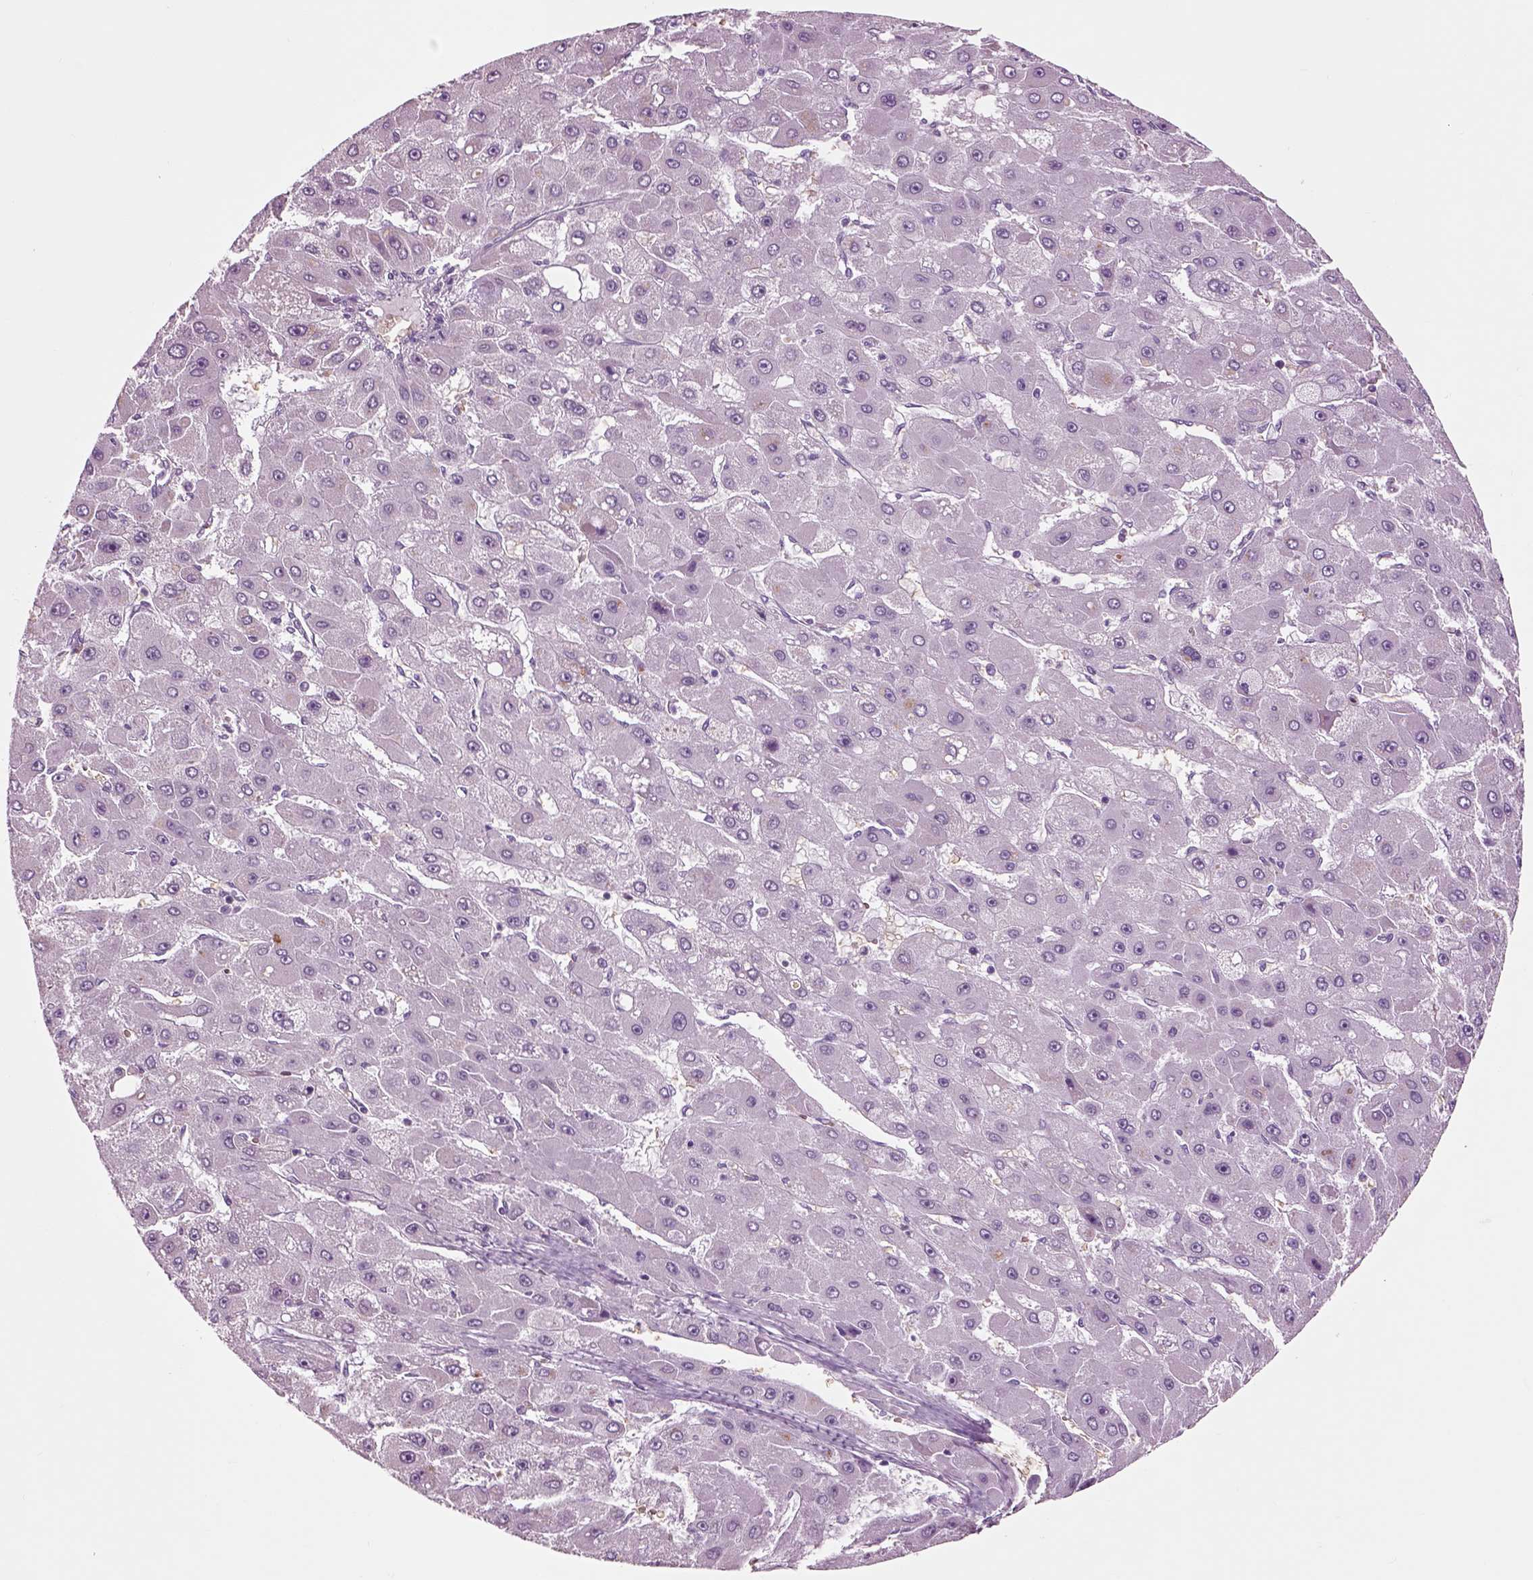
{"staining": {"intensity": "negative", "quantity": "none", "location": "none"}, "tissue": "liver cancer", "cell_type": "Tumor cells", "image_type": "cancer", "snomed": [{"axis": "morphology", "description": "Carcinoma, Hepatocellular, NOS"}, {"axis": "topography", "description": "Liver"}], "caption": "DAB (3,3'-diaminobenzidine) immunohistochemical staining of hepatocellular carcinoma (liver) displays no significant positivity in tumor cells.", "gene": "CHGB", "patient": {"sex": "female", "age": 25}}